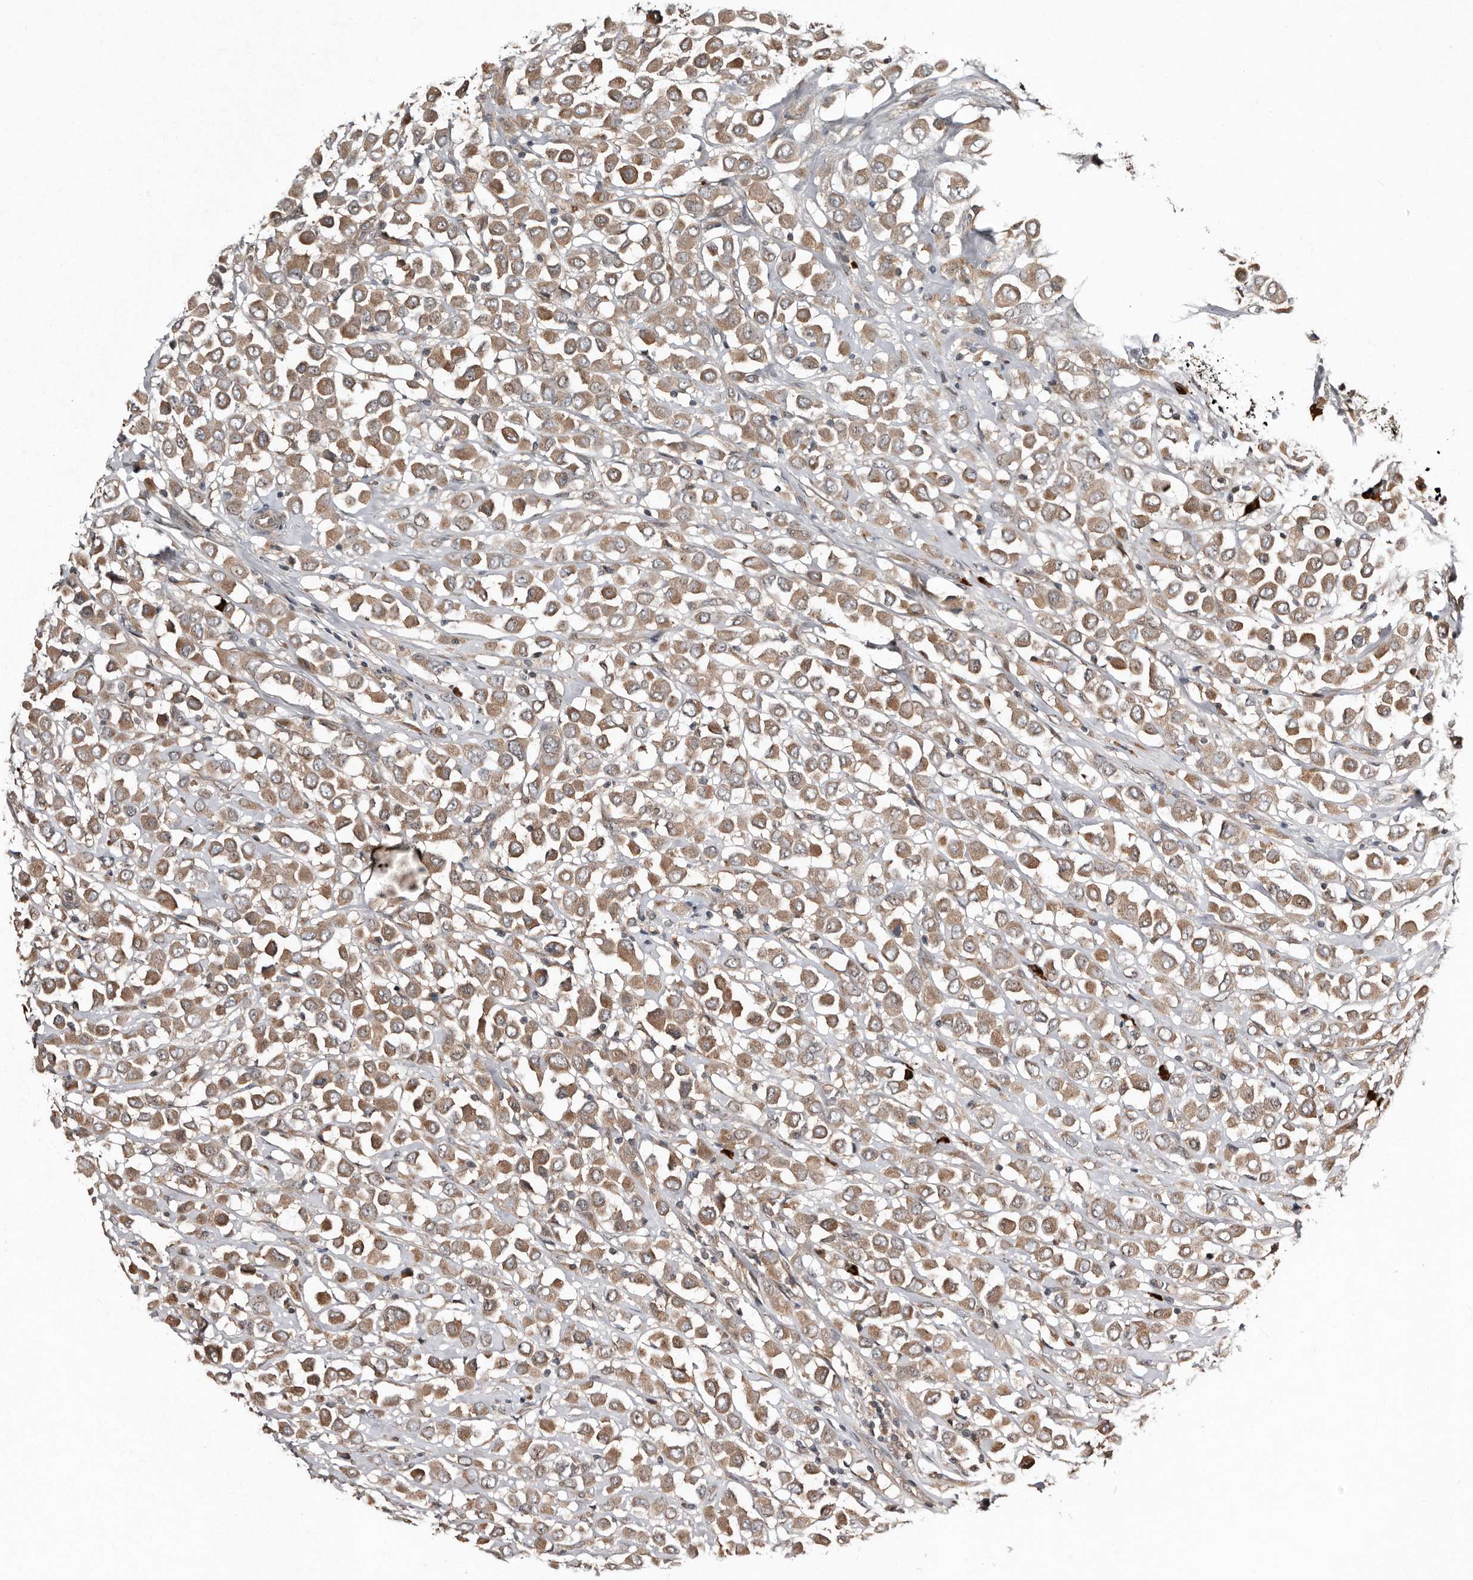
{"staining": {"intensity": "moderate", "quantity": ">75%", "location": "cytoplasmic/membranous"}, "tissue": "breast cancer", "cell_type": "Tumor cells", "image_type": "cancer", "snomed": [{"axis": "morphology", "description": "Duct carcinoma"}, {"axis": "topography", "description": "Breast"}], "caption": "The immunohistochemical stain shows moderate cytoplasmic/membranous positivity in tumor cells of breast cancer (invasive ductal carcinoma) tissue. The staining was performed using DAB to visualize the protein expression in brown, while the nuclei were stained in blue with hematoxylin (Magnification: 20x).", "gene": "TEAD3", "patient": {"sex": "female", "age": 61}}